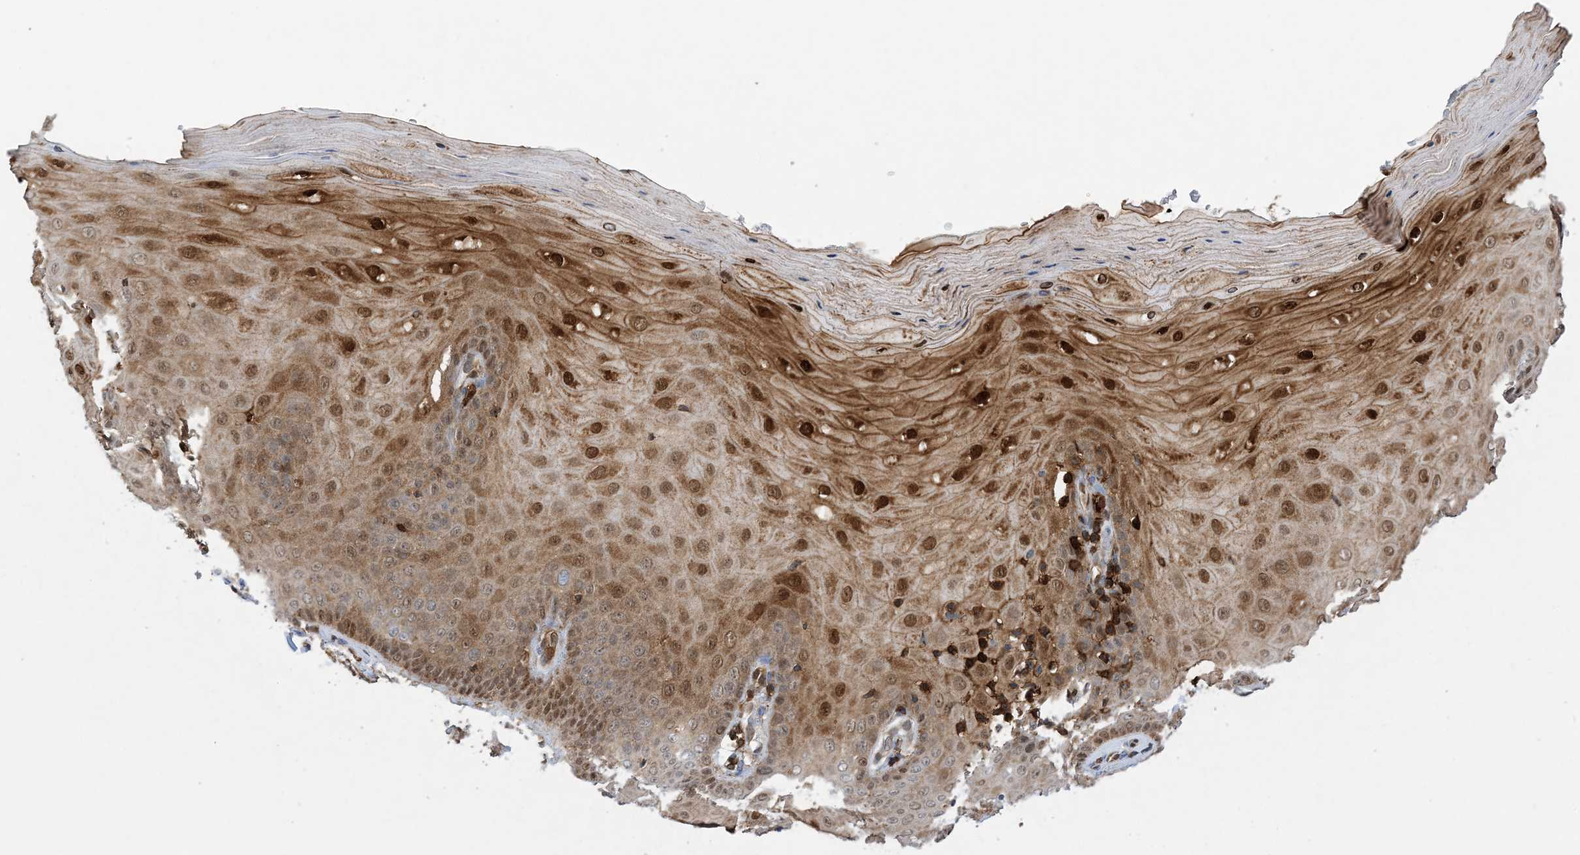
{"staining": {"intensity": "moderate", "quantity": ">75%", "location": "cytoplasmic/membranous,nuclear"}, "tissue": "cervix", "cell_type": "Glandular cells", "image_type": "normal", "snomed": [{"axis": "morphology", "description": "Normal tissue, NOS"}, {"axis": "topography", "description": "Cervix"}], "caption": "About >75% of glandular cells in unremarkable cervix show moderate cytoplasmic/membranous,nuclear protein staining as visualized by brown immunohistochemical staining.", "gene": "ANXA1", "patient": {"sex": "female", "age": 55}}